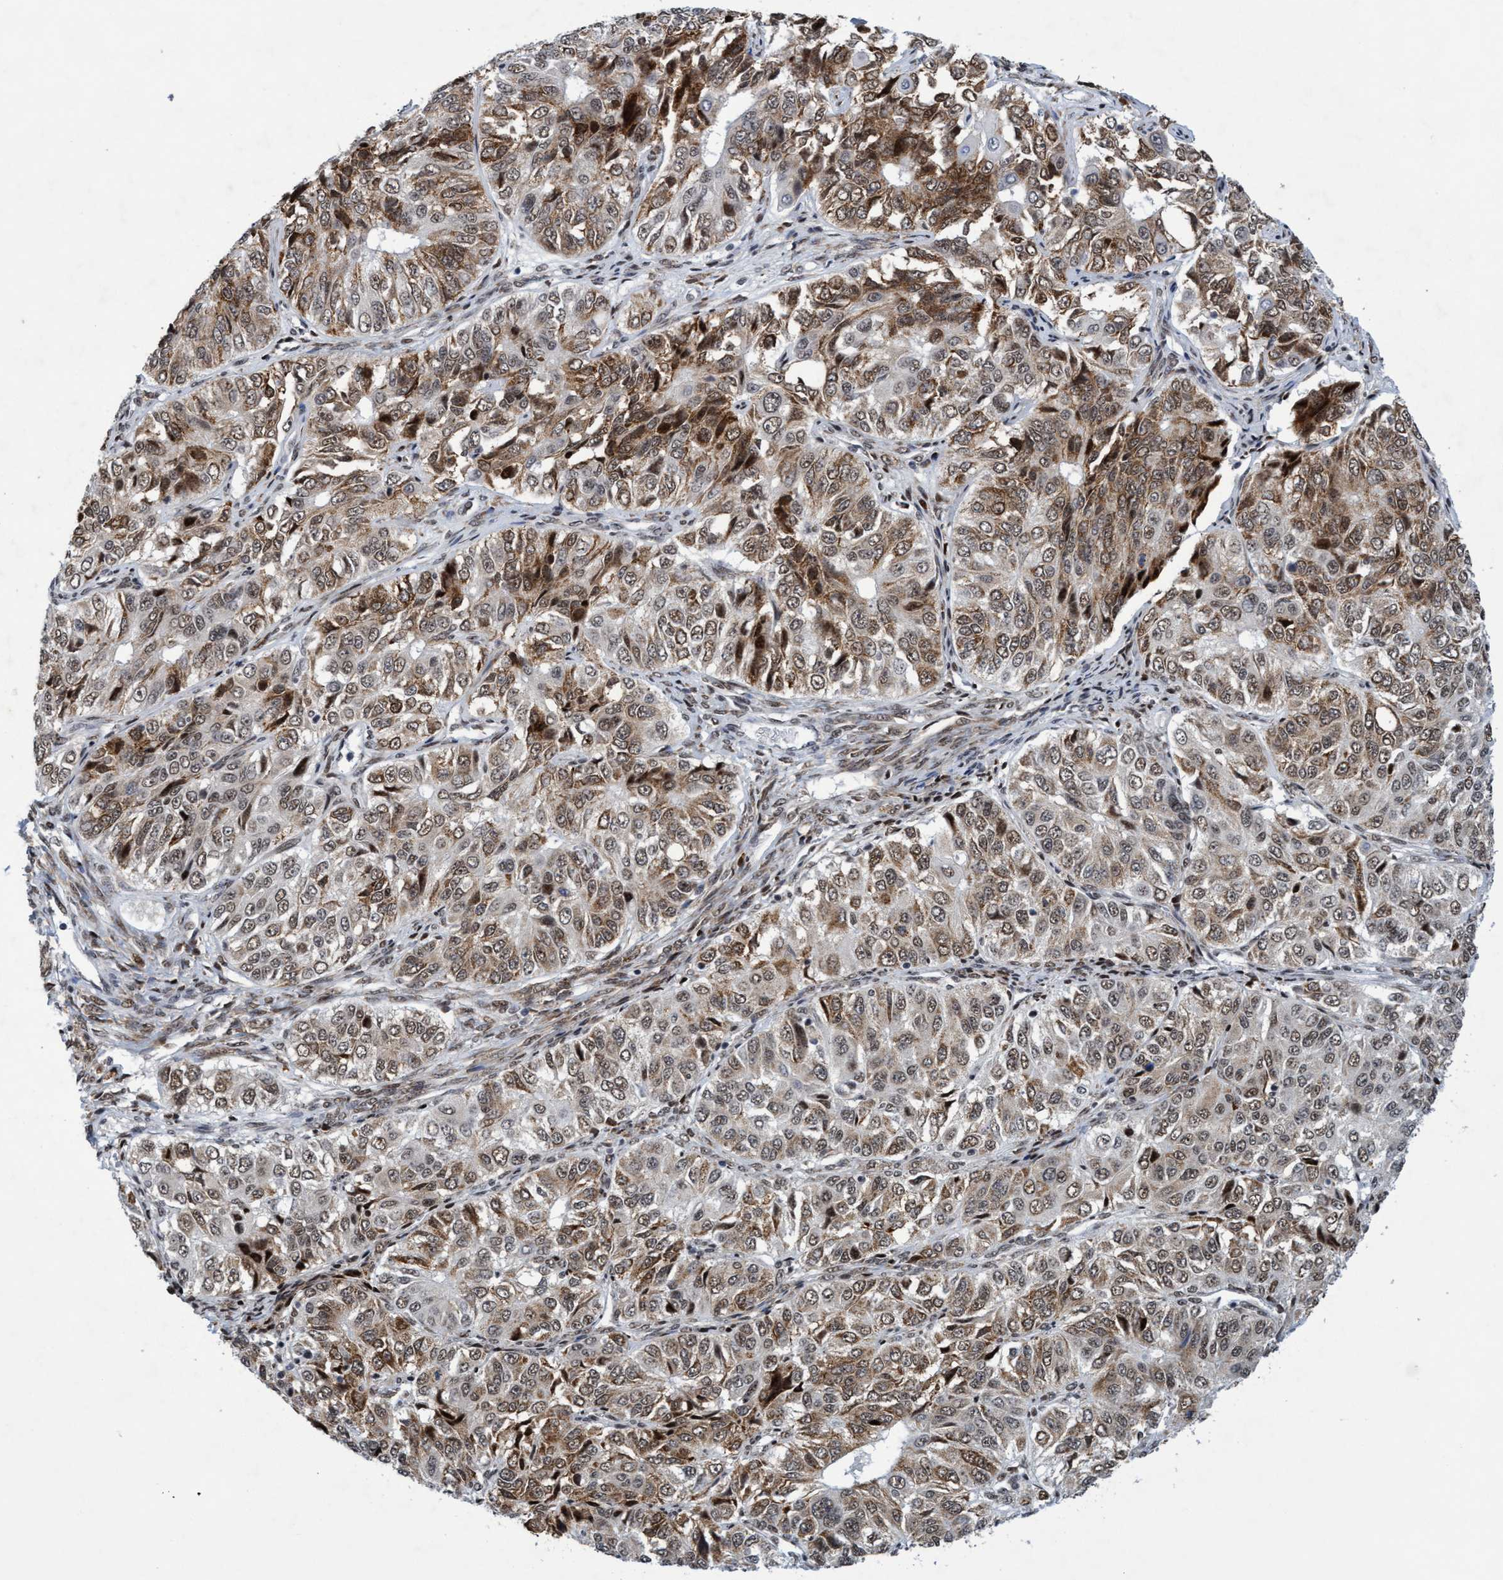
{"staining": {"intensity": "moderate", "quantity": ">75%", "location": "cytoplasmic/membranous"}, "tissue": "ovarian cancer", "cell_type": "Tumor cells", "image_type": "cancer", "snomed": [{"axis": "morphology", "description": "Carcinoma, endometroid"}, {"axis": "topography", "description": "Ovary"}], "caption": "Immunohistochemical staining of endometroid carcinoma (ovarian) demonstrates medium levels of moderate cytoplasmic/membranous expression in about >75% of tumor cells.", "gene": "GLT6D1", "patient": {"sex": "female", "age": 51}}